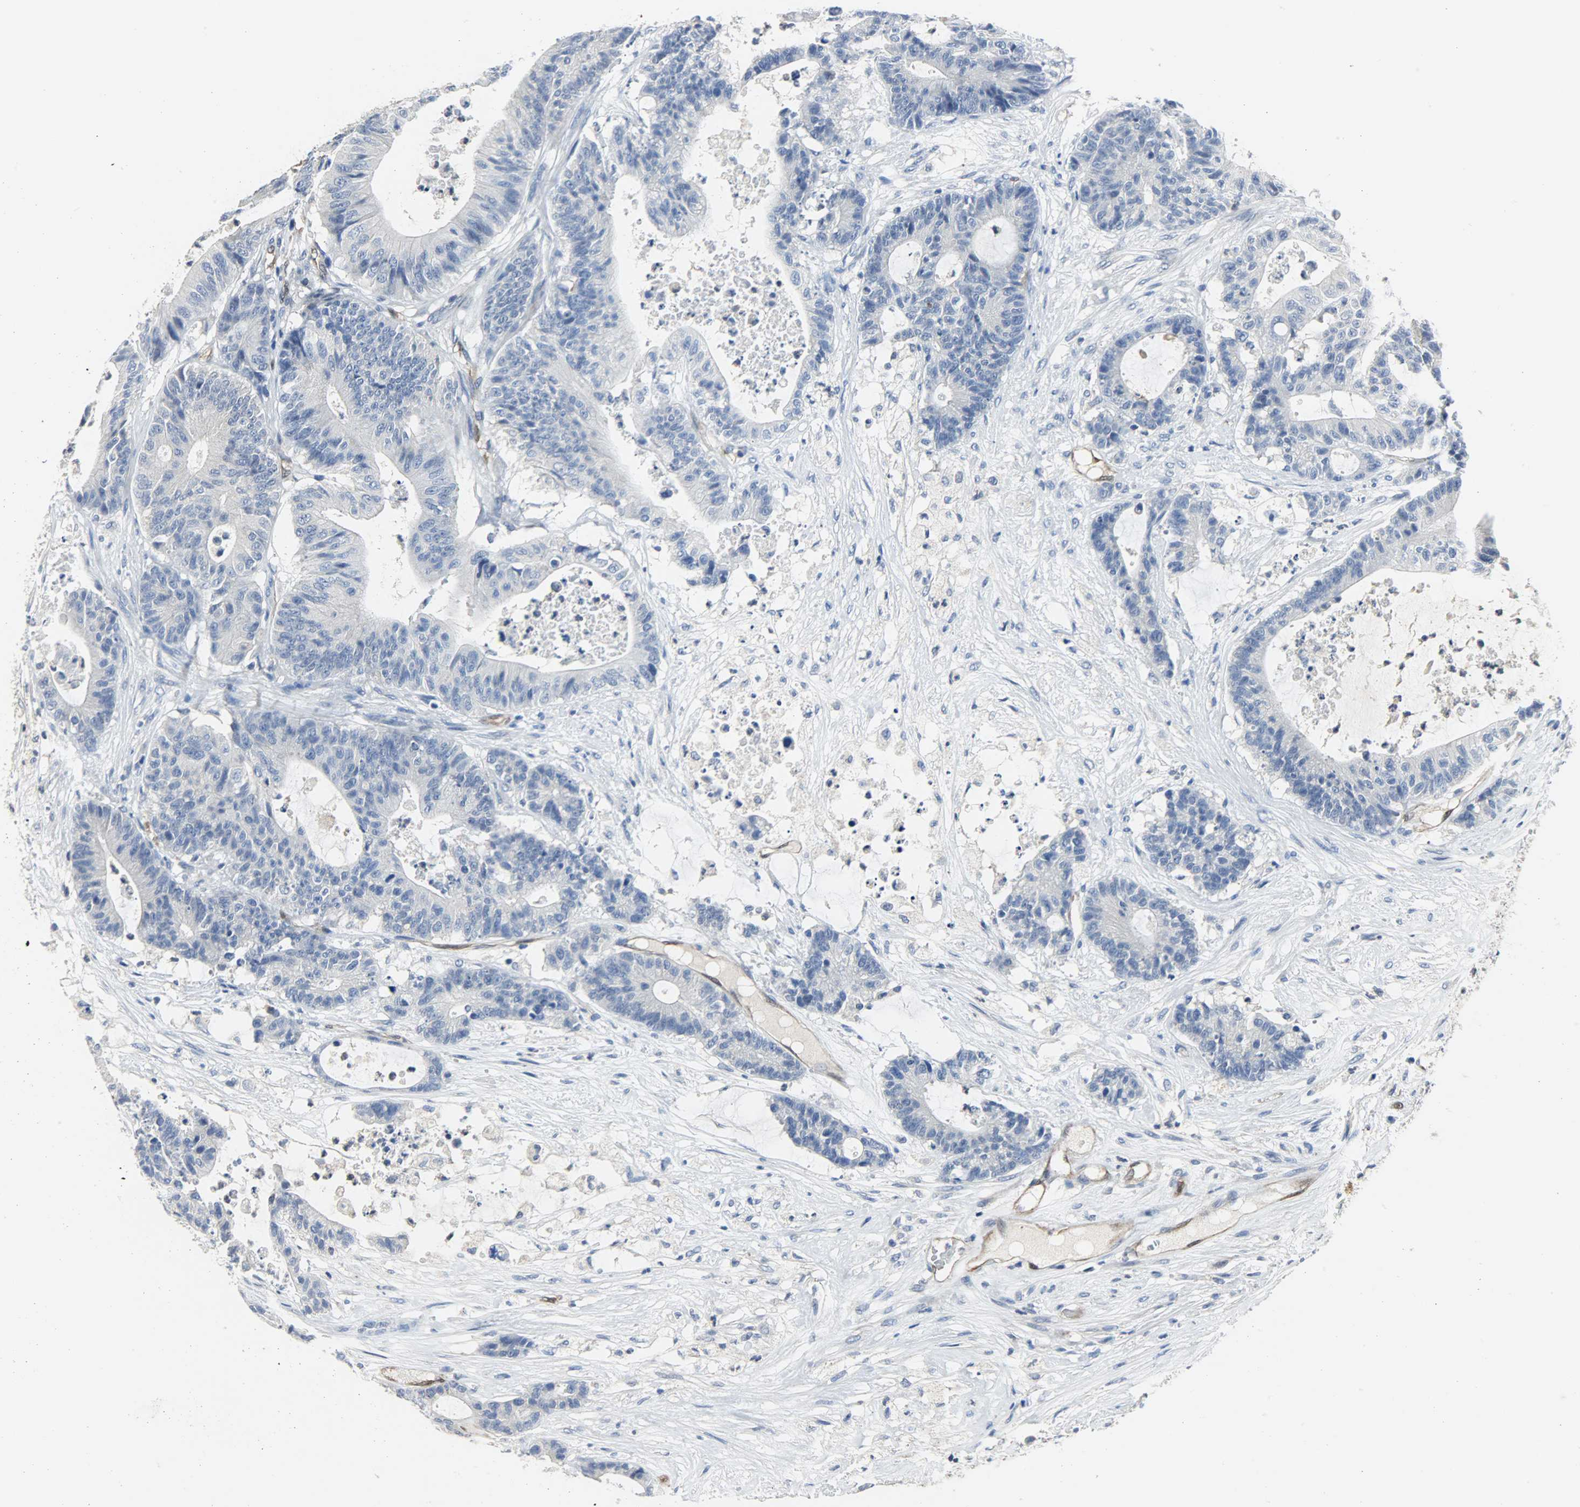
{"staining": {"intensity": "negative", "quantity": "none", "location": "none"}, "tissue": "colorectal cancer", "cell_type": "Tumor cells", "image_type": "cancer", "snomed": [{"axis": "morphology", "description": "Adenocarcinoma, NOS"}, {"axis": "topography", "description": "Colon"}], "caption": "Immunohistochemistry of adenocarcinoma (colorectal) reveals no expression in tumor cells.", "gene": "FKBP1A", "patient": {"sex": "female", "age": 84}}